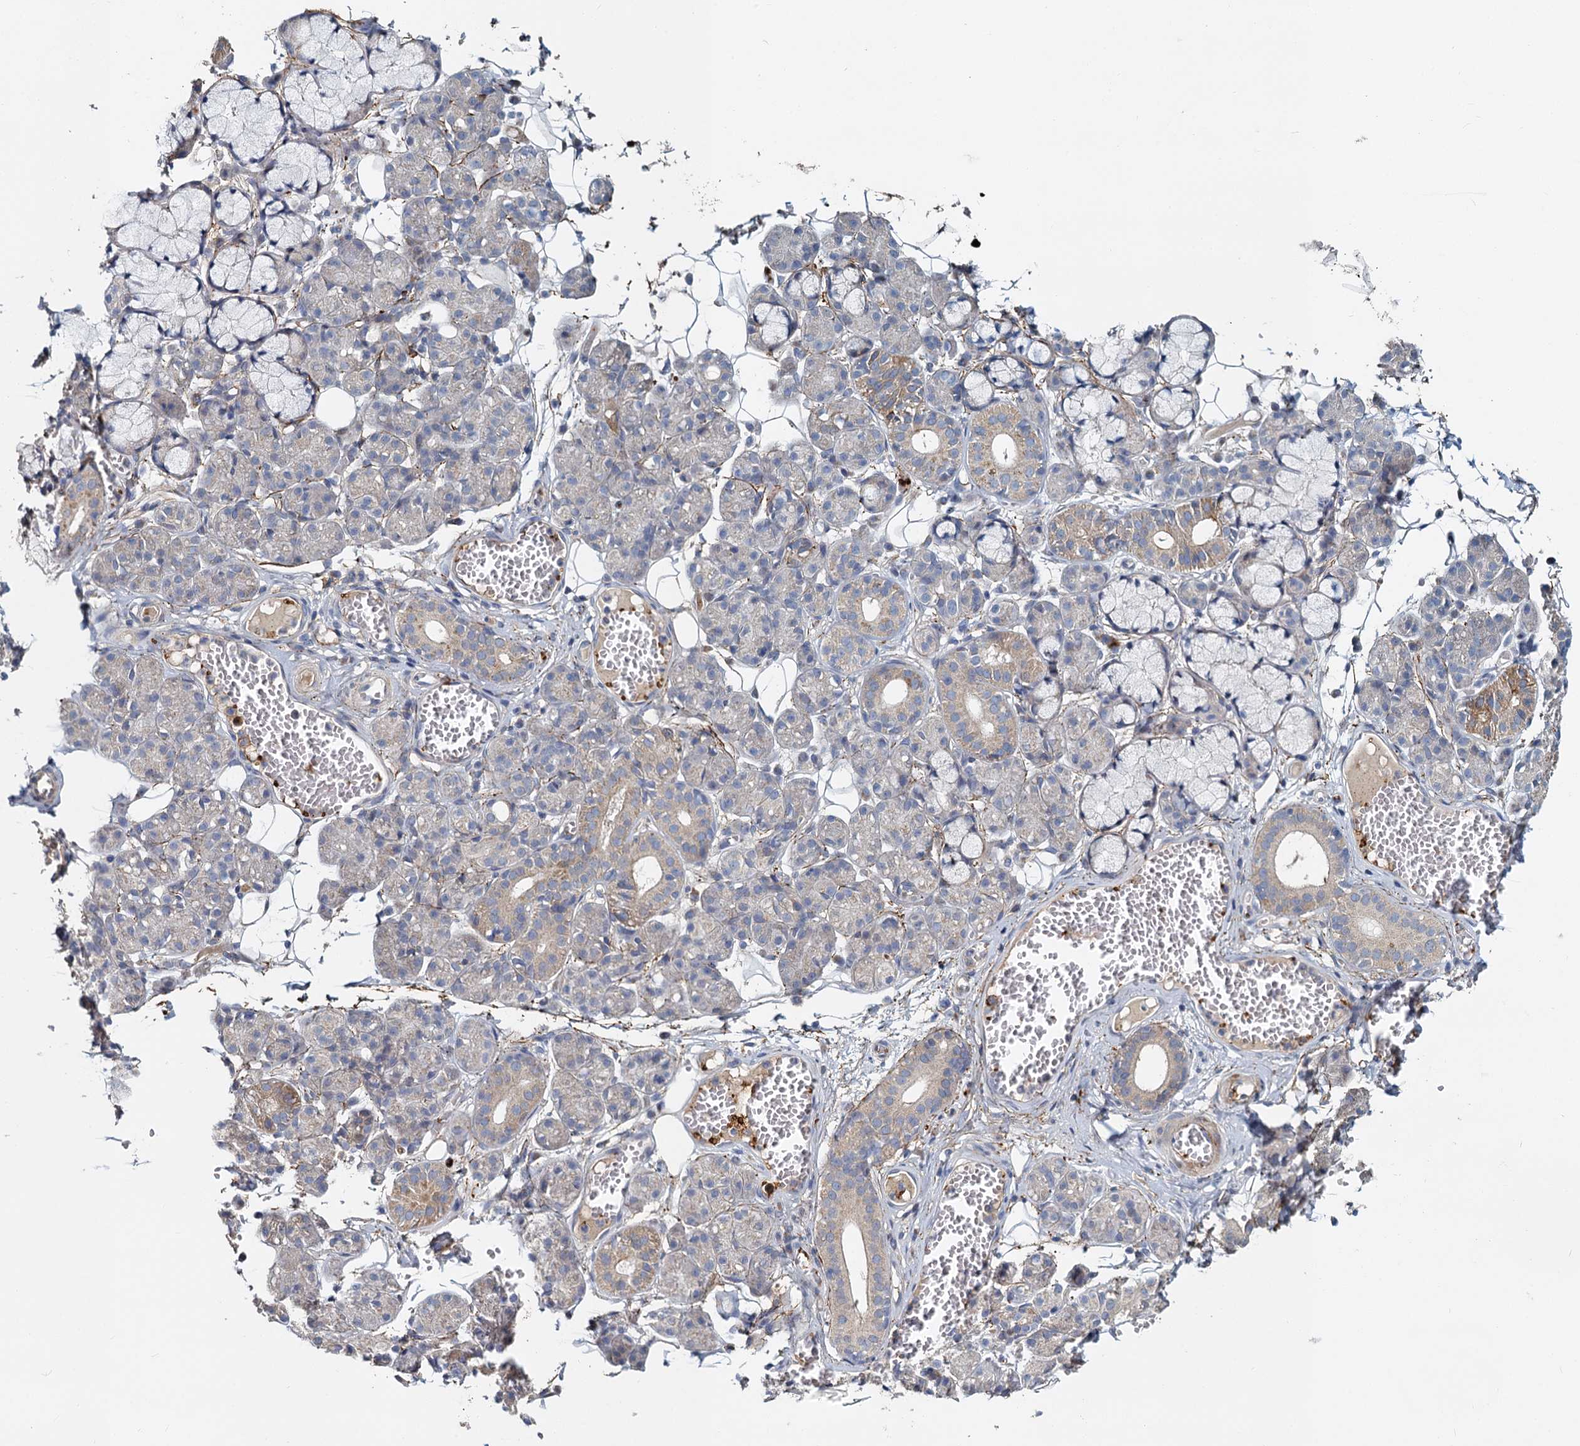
{"staining": {"intensity": "weak", "quantity": "25%-75%", "location": "cytoplasmic/membranous"}, "tissue": "salivary gland", "cell_type": "Glandular cells", "image_type": "normal", "snomed": [{"axis": "morphology", "description": "Normal tissue, NOS"}, {"axis": "topography", "description": "Salivary gland"}], "caption": "A brown stain labels weak cytoplasmic/membranous expression of a protein in glandular cells of unremarkable salivary gland. (IHC, brightfield microscopy, high magnification).", "gene": "DCUN1D2", "patient": {"sex": "male", "age": 63}}